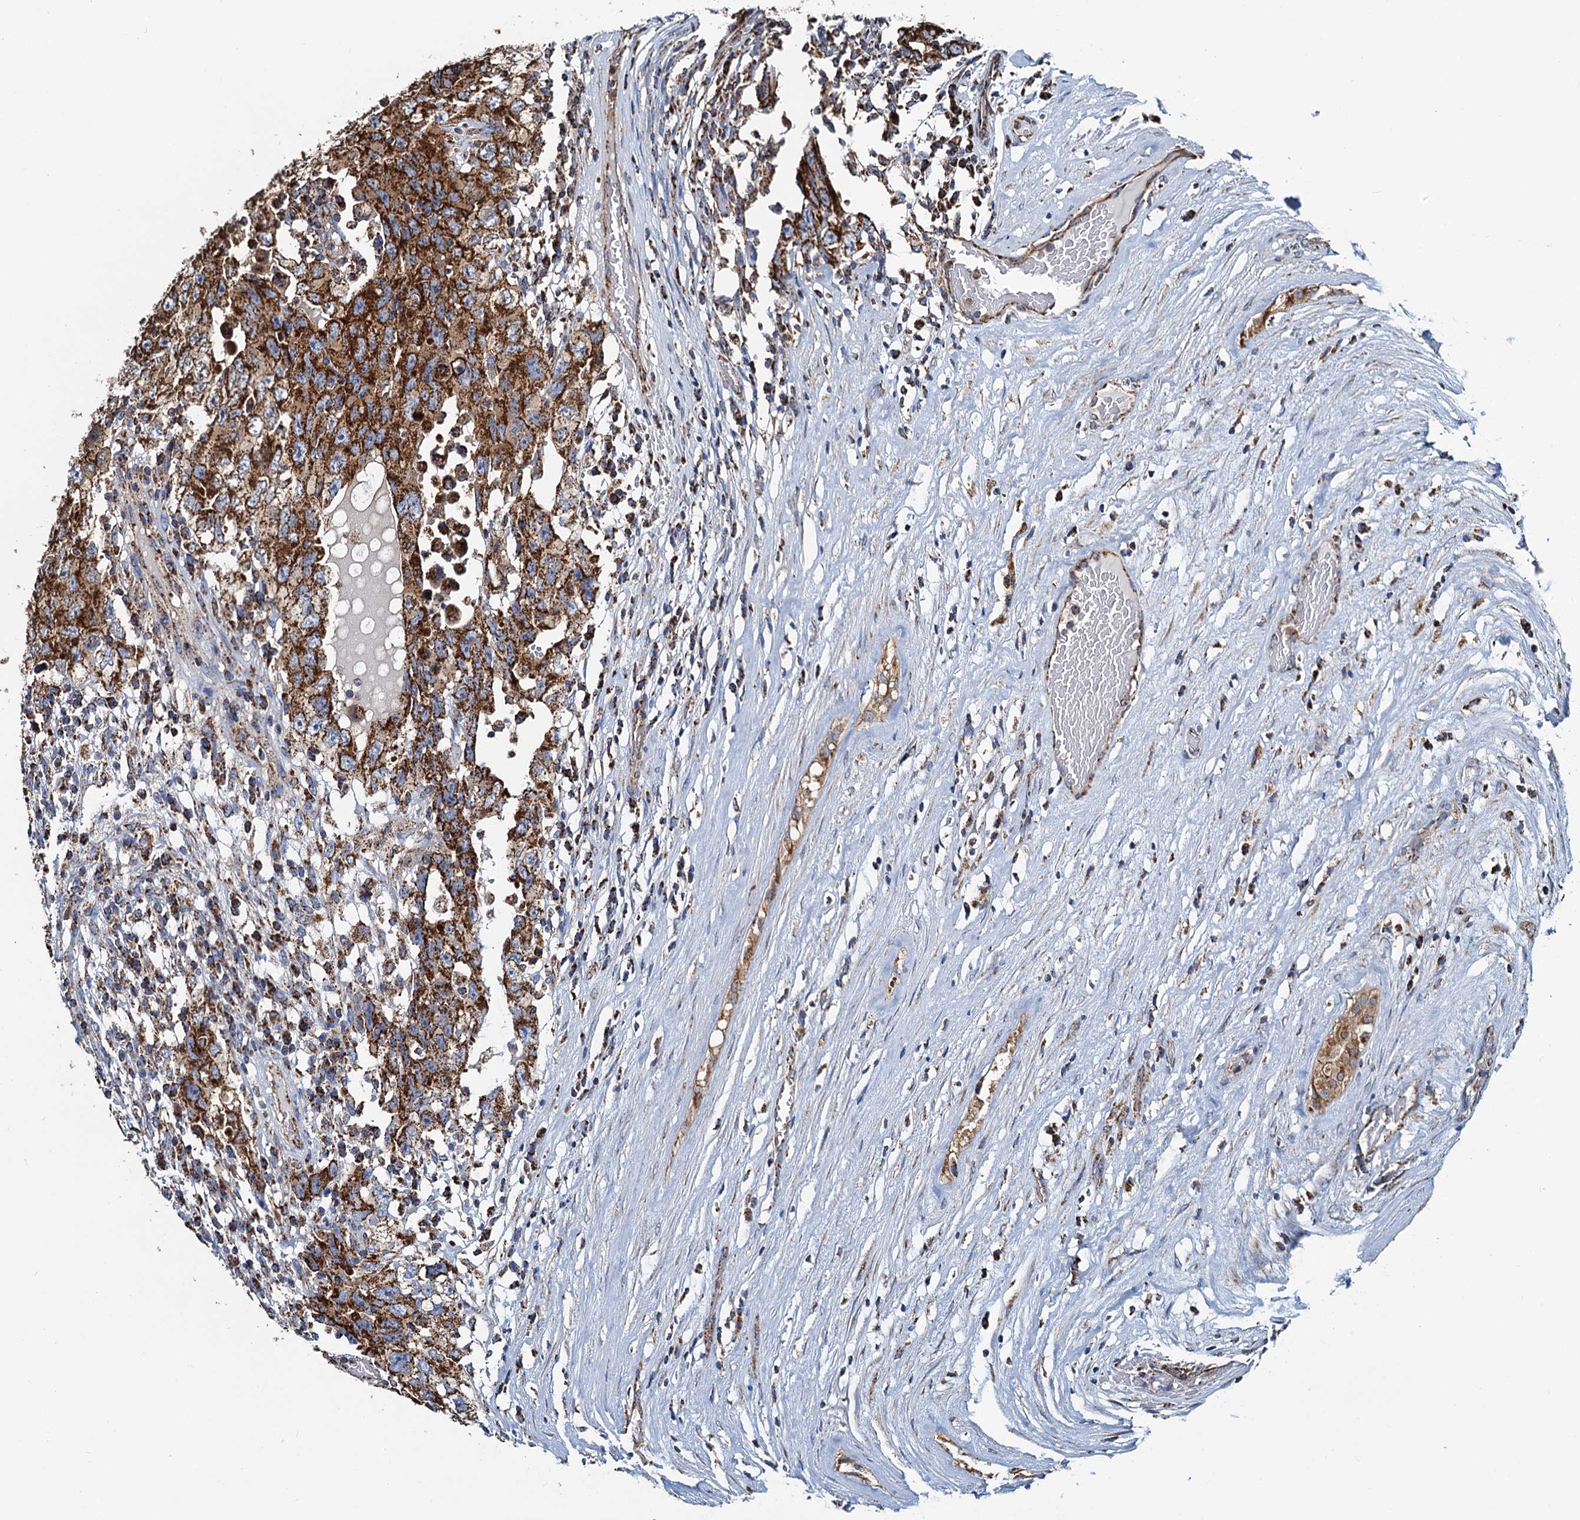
{"staining": {"intensity": "strong", "quantity": ">75%", "location": "cytoplasmic/membranous"}, "tissue": "testis cancer", "cell_type": "Tumor cells", "image_type": "cancer", "snomed": [{"axis": "morphology", "description": "Carcinoma, Embryonal, NOS"}, {"axis": "topography", "description": "Testis"}], "caption": "Immunohistochemical staining of human embryonal carcinoma (testis) displays high levels of strong cytoplasmic/membranous positivity in approximately >75% of tumor cells. (IHC, brightfield microscopy, high magnification).", "gene": "AAGAB", "patient": {"sex": "male", "age": 26}}